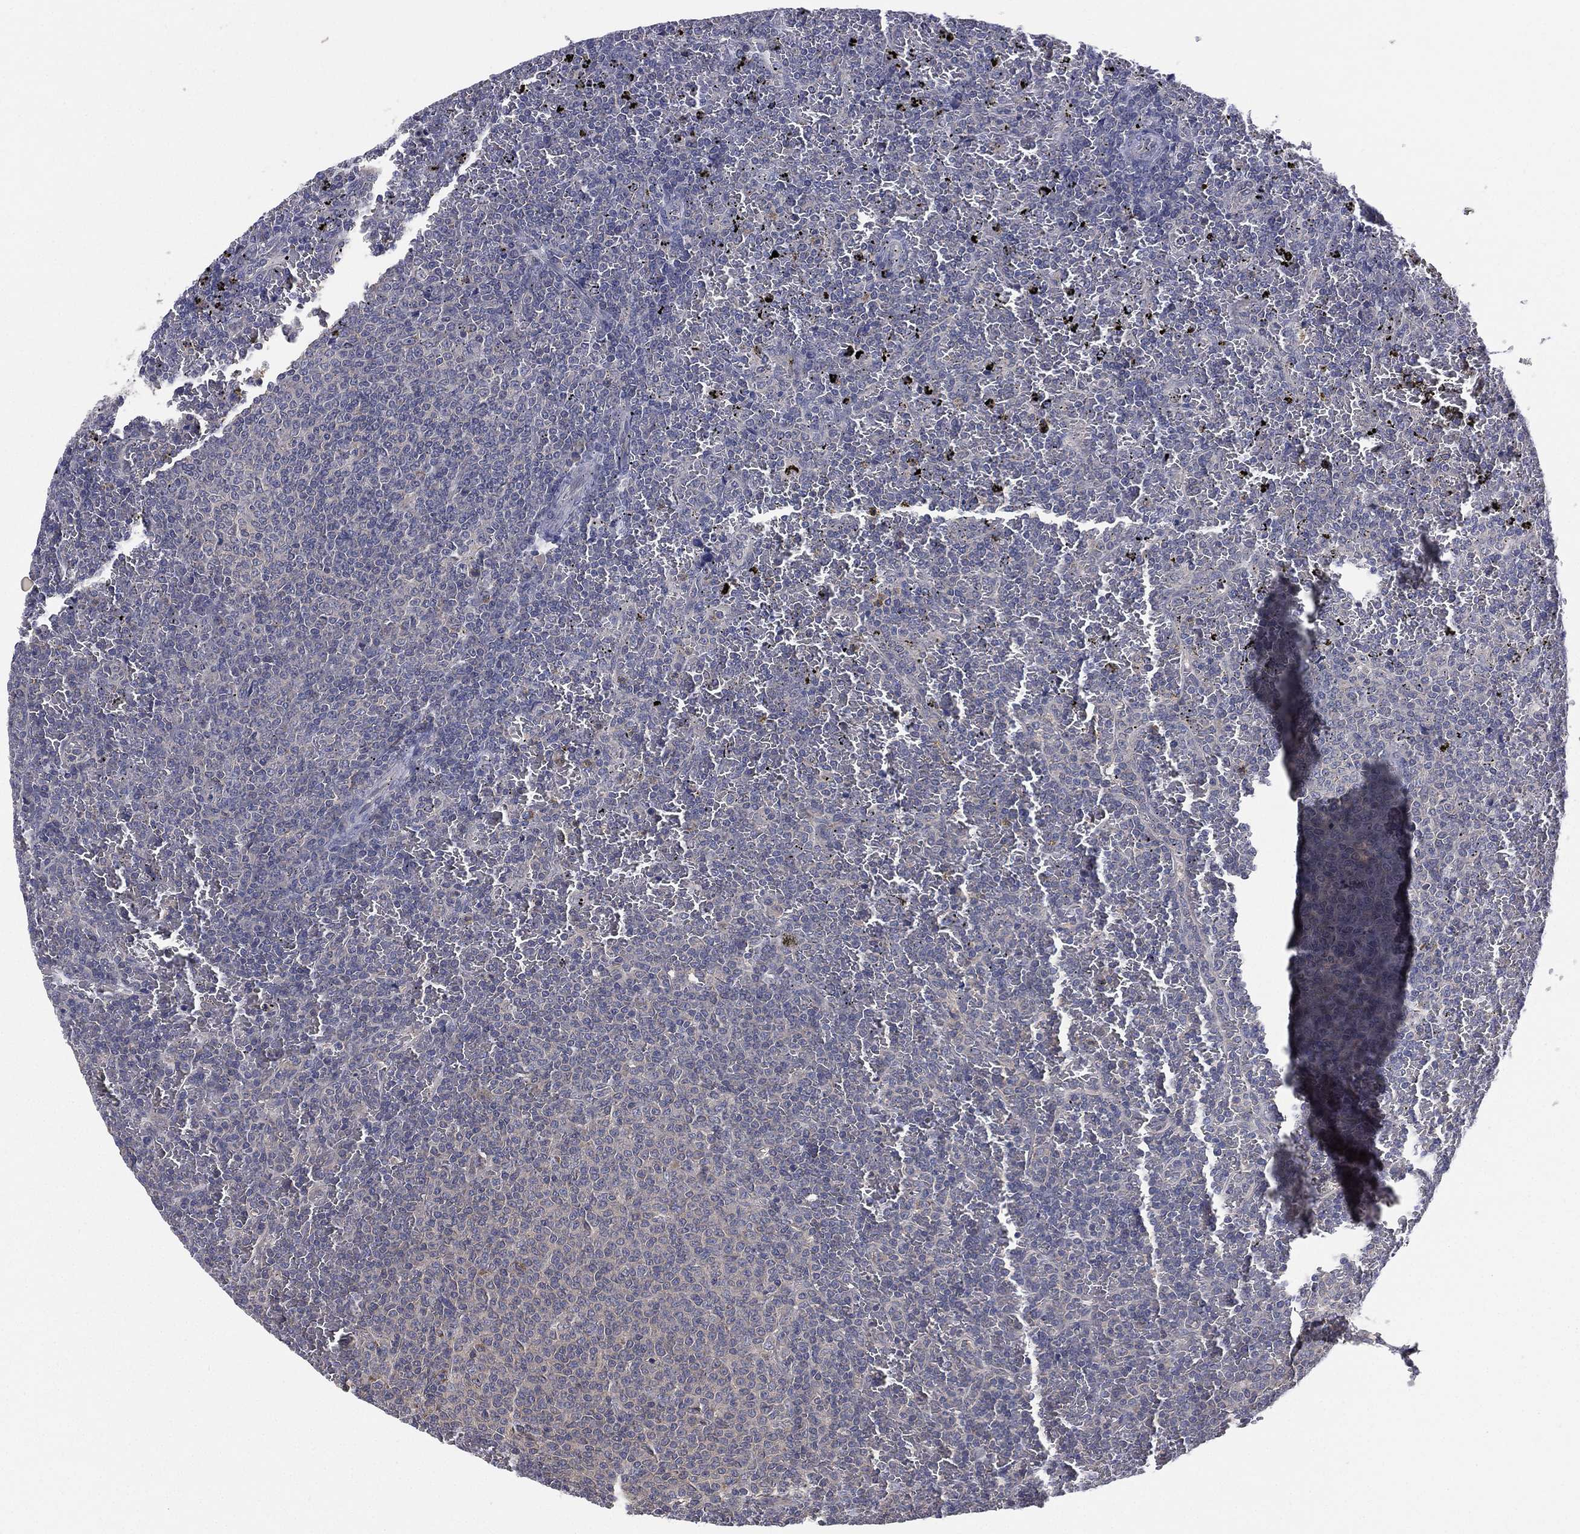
{"staining": {"intensity": "negative", "quantity": "none", "location": "none"}, "tissue": "lymphoma", "cell_type": "Tumor cells", "image_type": "cancer", "snomed": [{"axis": "morphology", "description": "Malignant lymphoma, non-Hodgkin's type, Low grade"}, {"axis": "topography", "description": "Spleen"}], "caption": "Histopathology image shows no protein expression in tumor cells of malignant lymphoma, non-Hodgkin's type (low-grade) tissue.", "gene": "MPP7", "patient": {"sex": "female", "age": 77}}